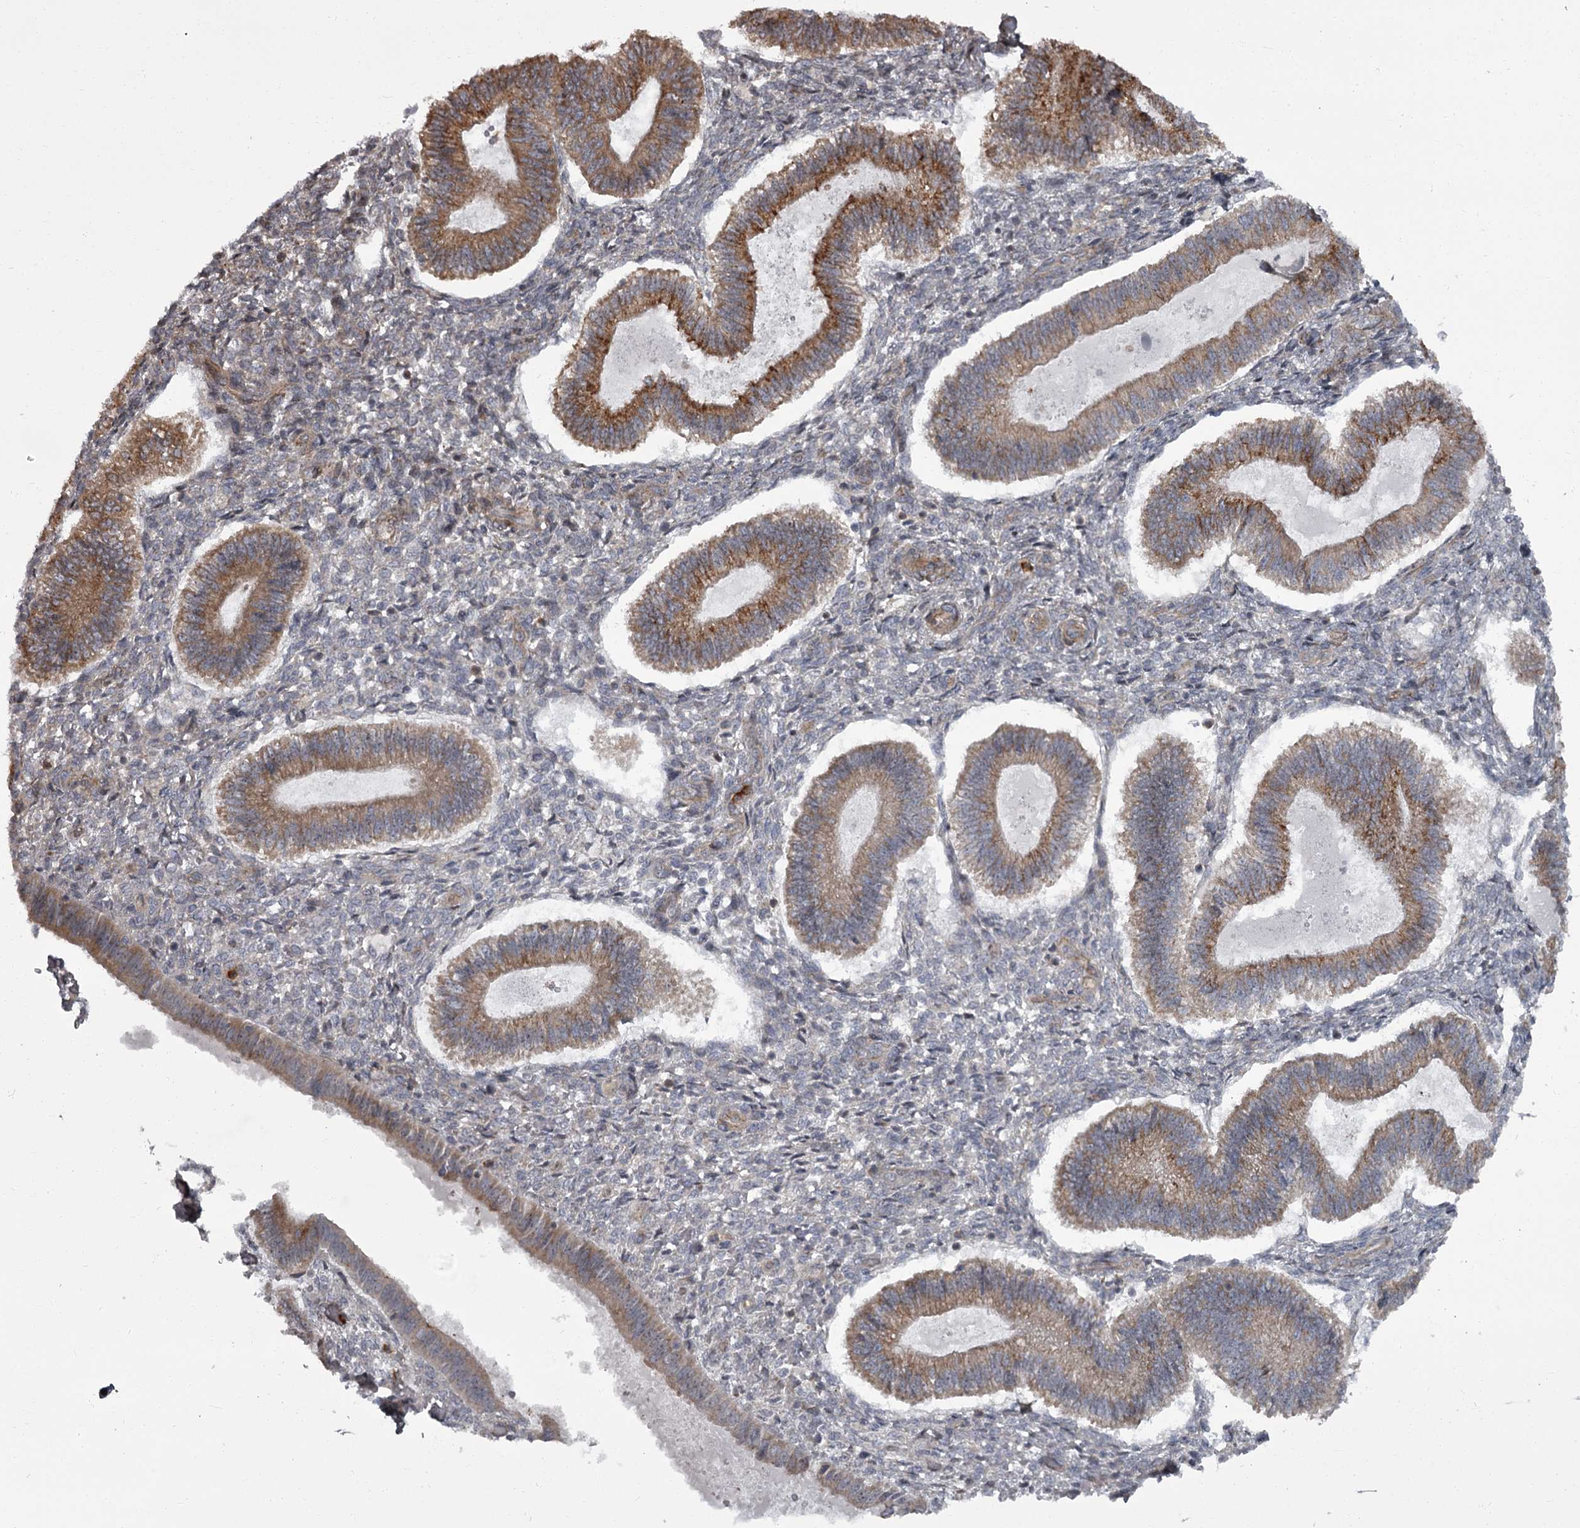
{"staining": {"intensity": "negative", "quantity": "none", "location": "none"}, "tissue": "endometrium", "cell_type": "Cells in endometrial stroma", "image_type": "normal", "snomed": [{"axis": "morphology", "description": "Normal tissue, NOS"}, {"axis": "topography", "description": "Endometrium"}], "caption": "Cells in endometrial stroma show no significant expression in normal endometrium. Nuclei are stained in blue.", "gene": "THAP9", "patient": {"sex": "female", "age": 25}}